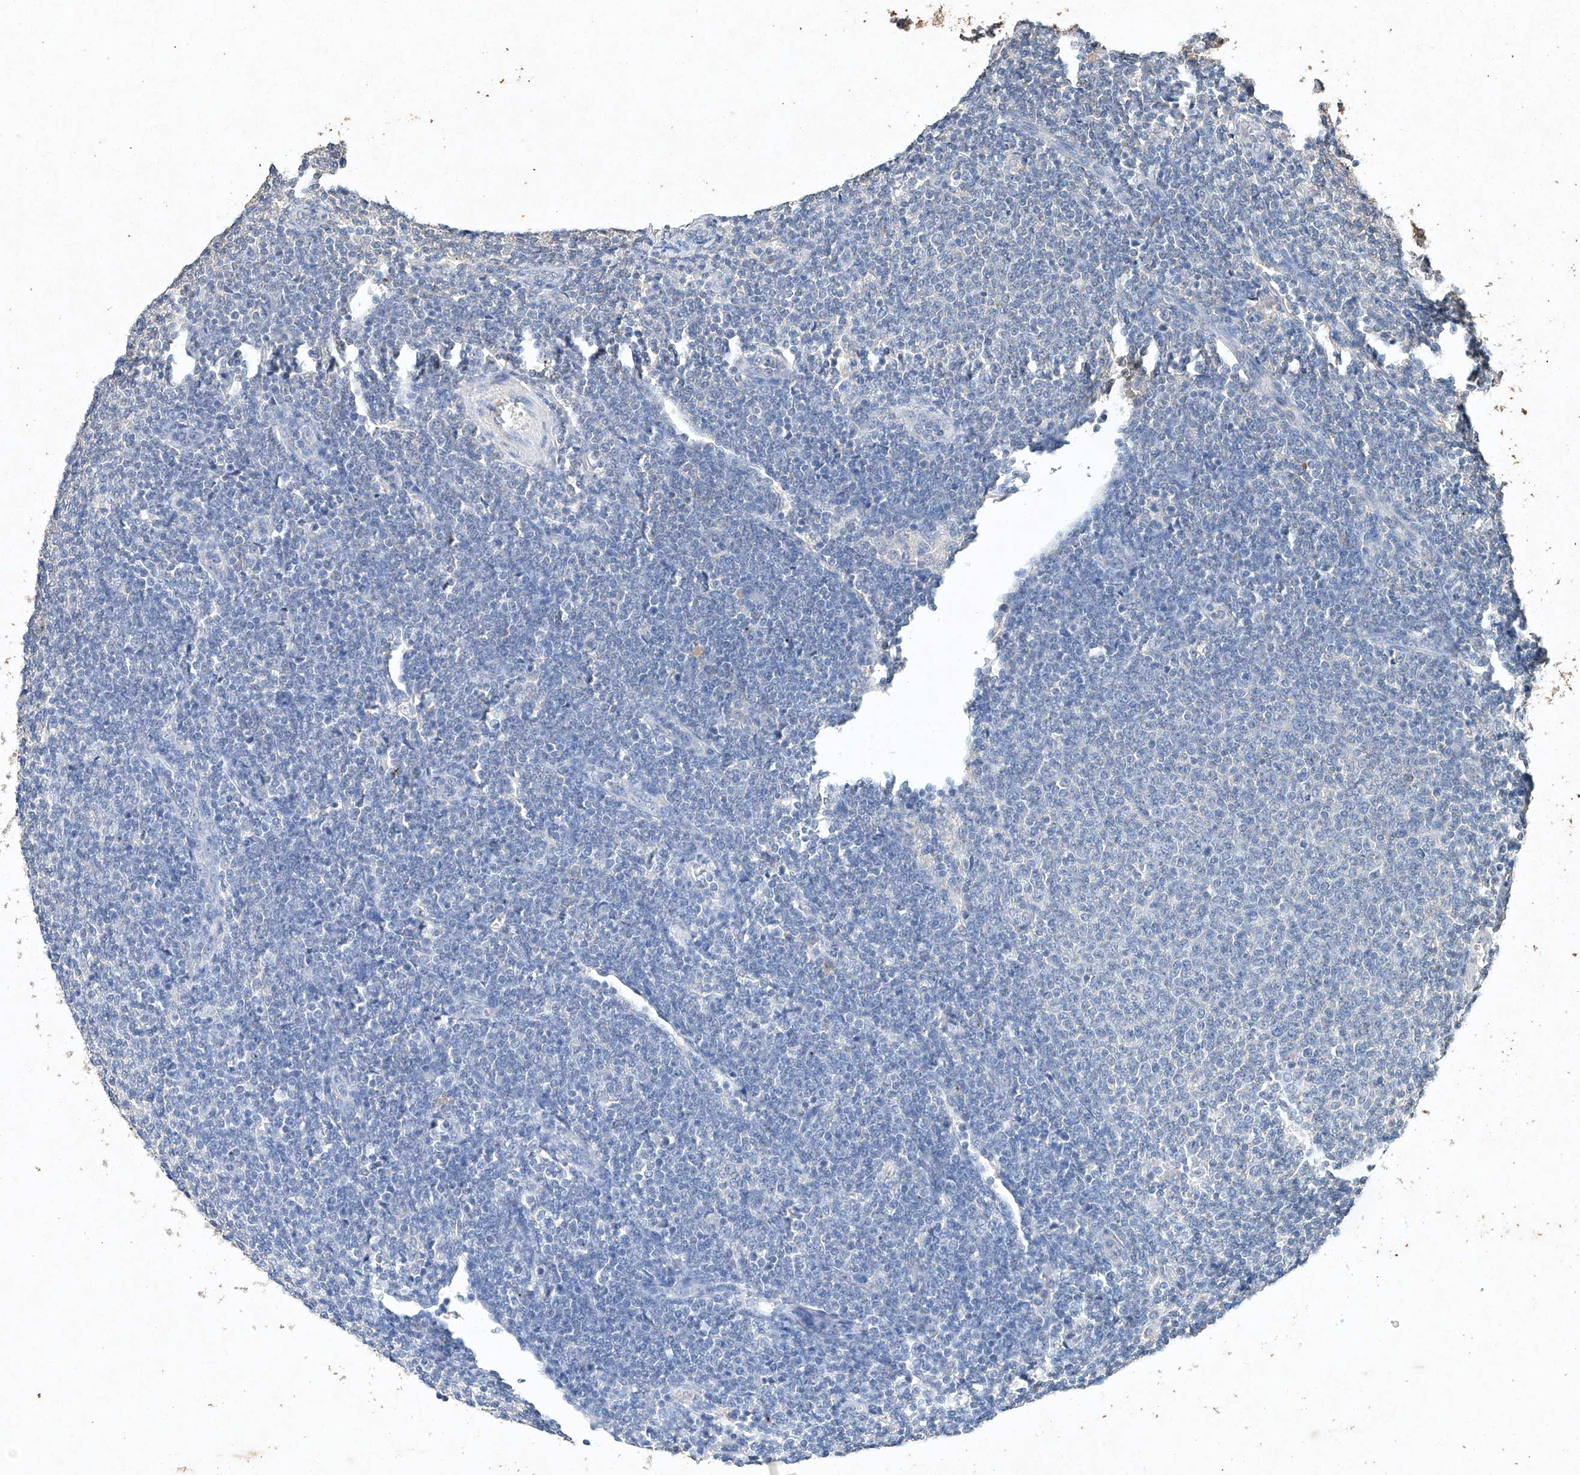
{"staining": {"intensity": "negative", "quantity": "none", "location": "none"}, "tissue": "lymphoma", "cell_type": "Tumor cells", "image_type": "cancer", "snomed": [{"axis": "morphology", "description": "Malignant lymphoma, non-Hodgkin's type, Low grade"}, {"axis": "topography", "description": "Lymph node"}], "caption": "IHC micrograph of human lymphoma stained for a protein (brown), which shows no positivity in tumor cells.", "gene": "STK3", "patient": {"sex": "male", "age": 66}}